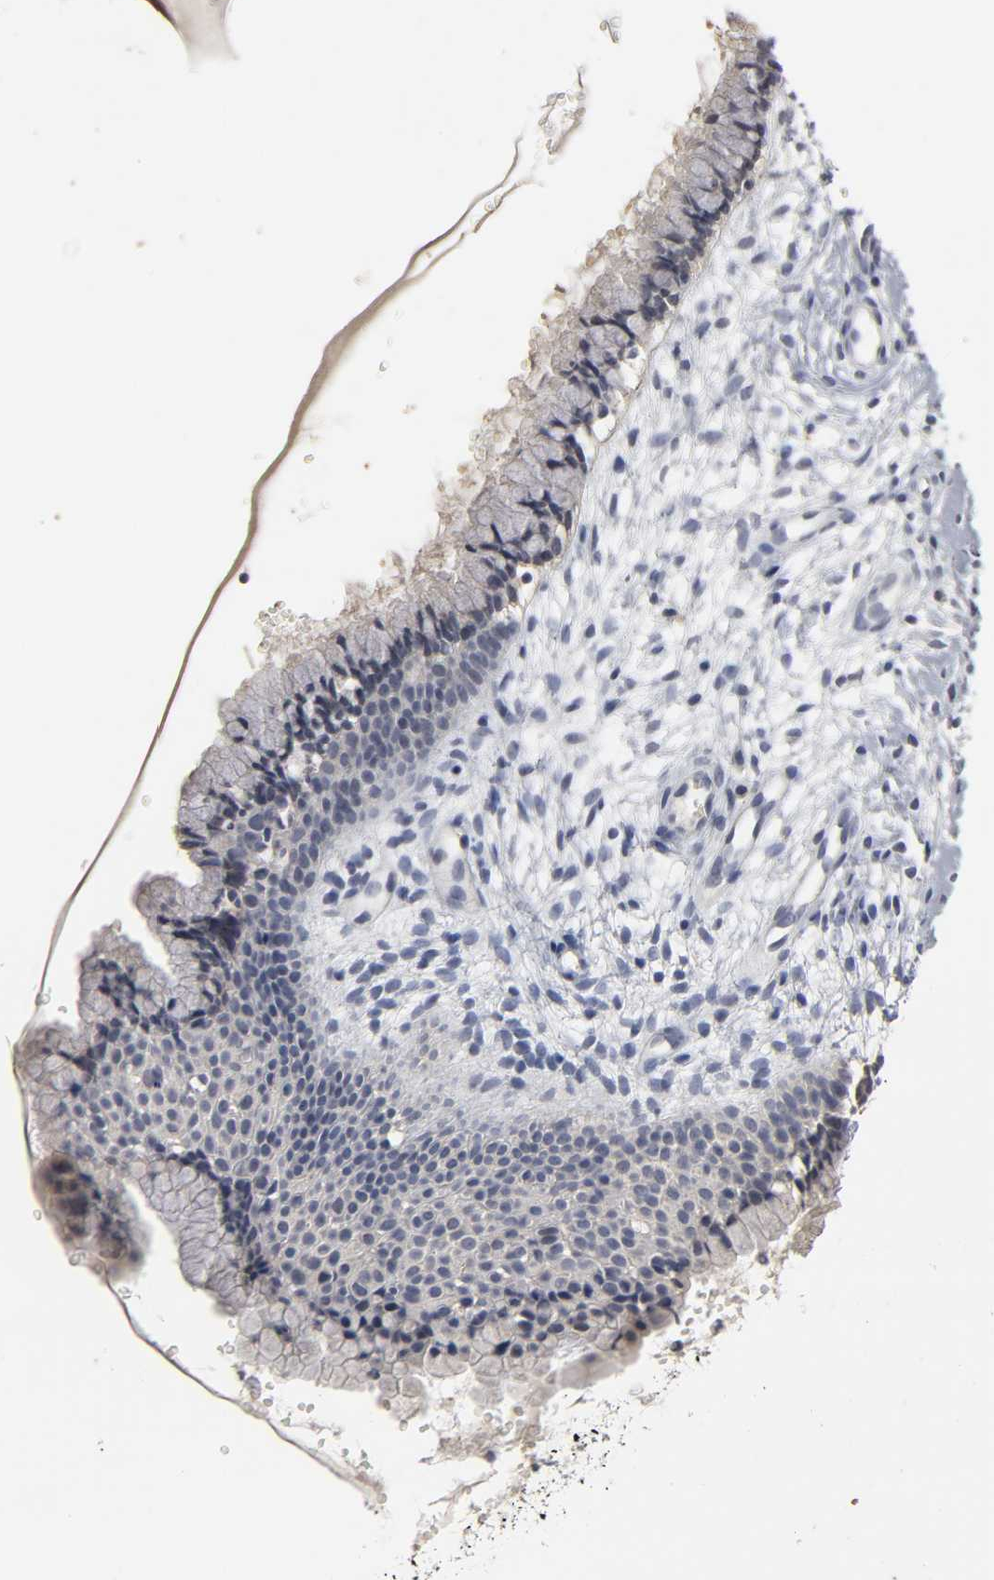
{"staining": {"intensity": "negative", "quantity": "none", "location": "none"}, "tissue": "cervix", "cell_type": "Glandular cells", "image_type": "normal", "snomed": [{"axis": "morphology", "description": "Normal tissue, NOS"}, {"axis": "topography", "description": "Cervix"}], "caption": "Immunohistochemistry (IHC) photomicrograph of benign cervix: human cervix stained with DAB (3,3'-diaminobenzidine) exhibits no significant protein staining in glandular cells. (DAB (3,3'-diaminobenzidine) IHC with hematoxylin counter stain).", "gene": "TCAP", "patient": {"sex": "female", "age": 46}}